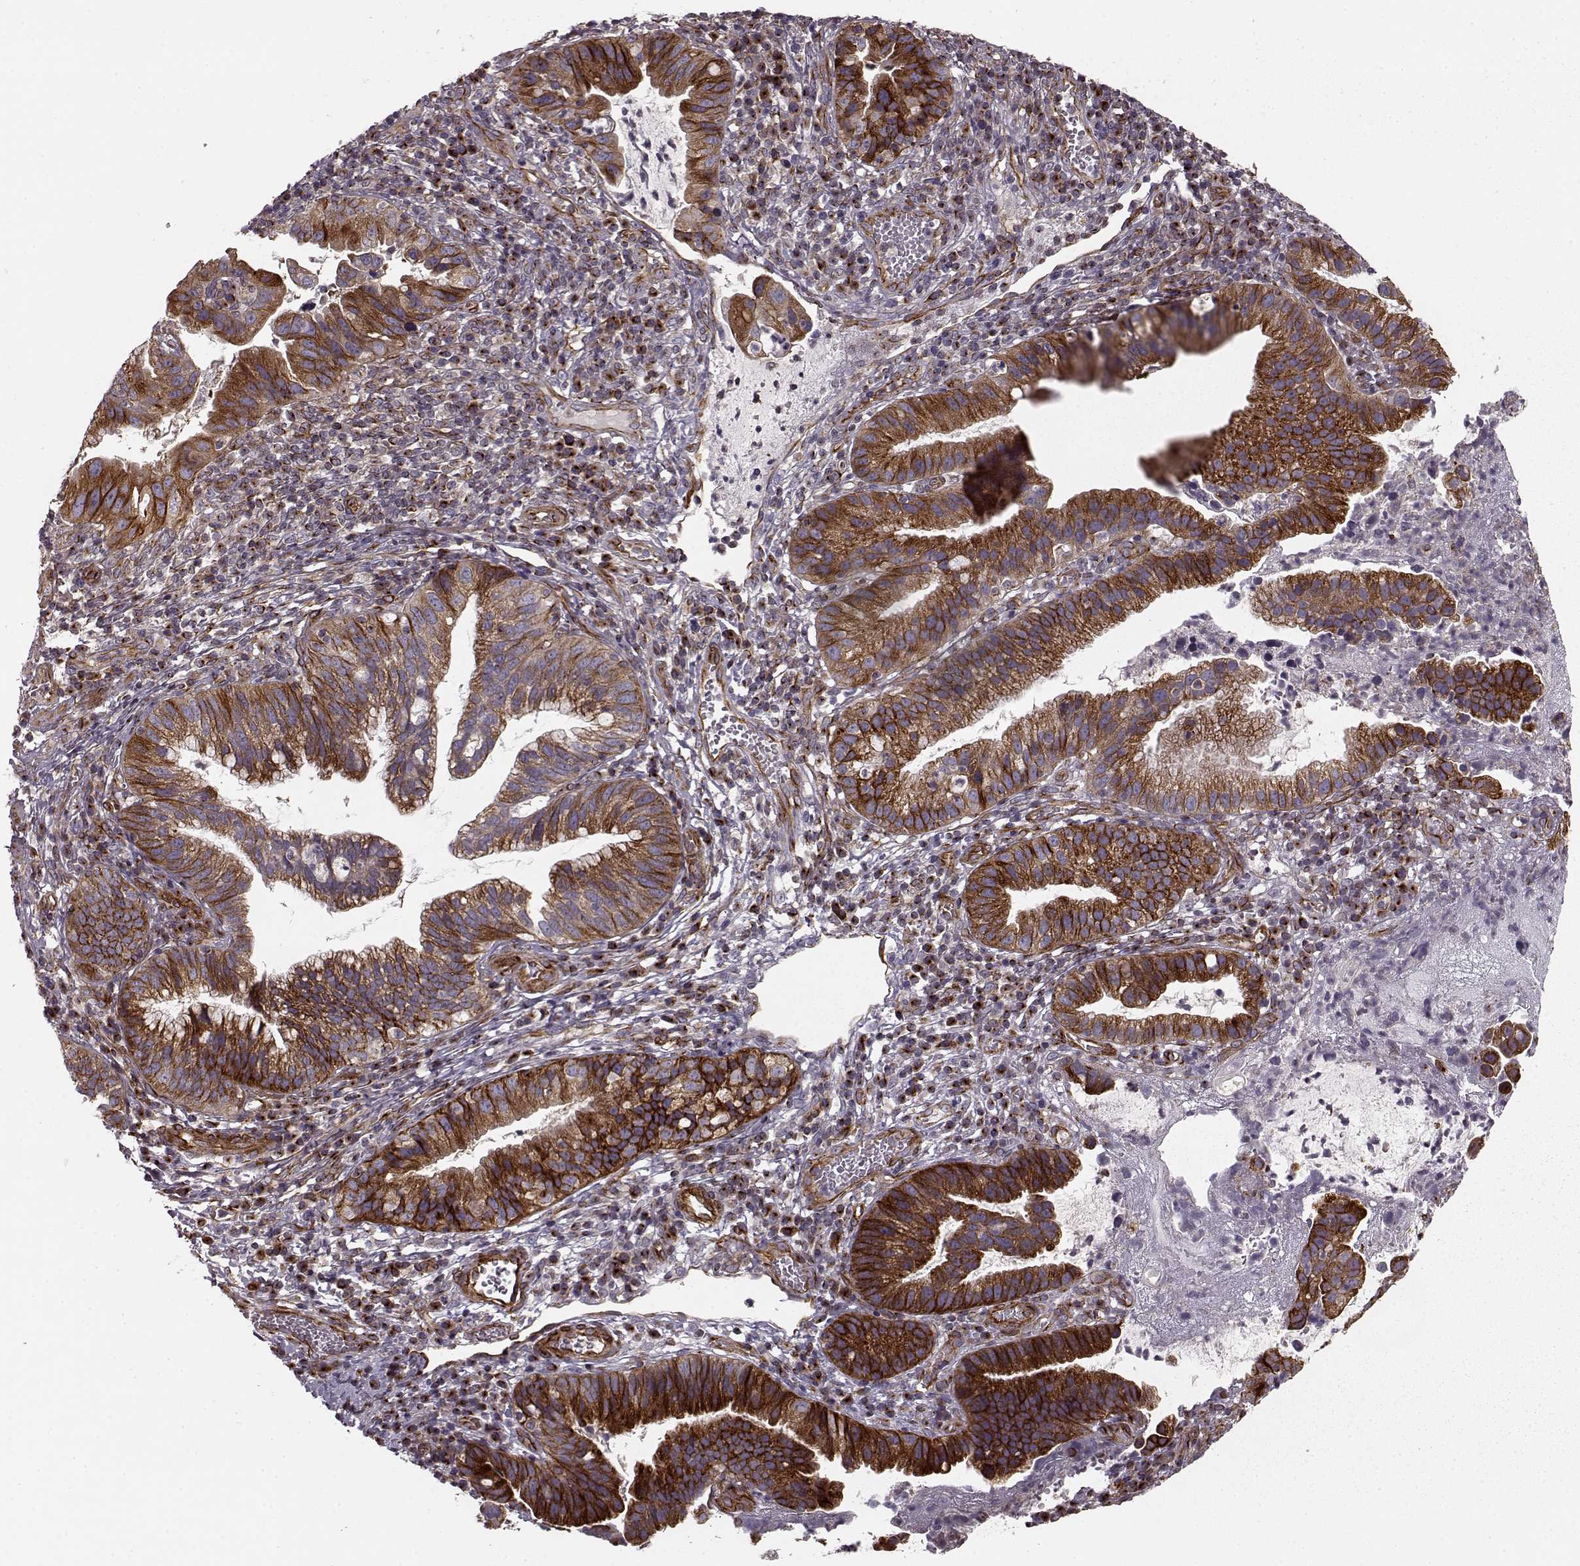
{"staining": {"intensity": "strong", "quantity": "25%-75%", "location": "cytoplasmic/membranous"}, "tissue": "cervical cancer", "cell_type": "Tumor cells", "image_type": "cancer", "snomed": [{"axis": "morphology", "description": "Adenocarcinoma, NOS"}, {"axis": "topography", "description": "Cervix"}], "caption": "Human cervical adenocarcinoma stained for a protein (brown) displays strong cytoplasmic/membranous positive expression in about 25%-75% of tumor cells.", "gene": "MTR", "patient": {"sex": "female", "age": 34}}